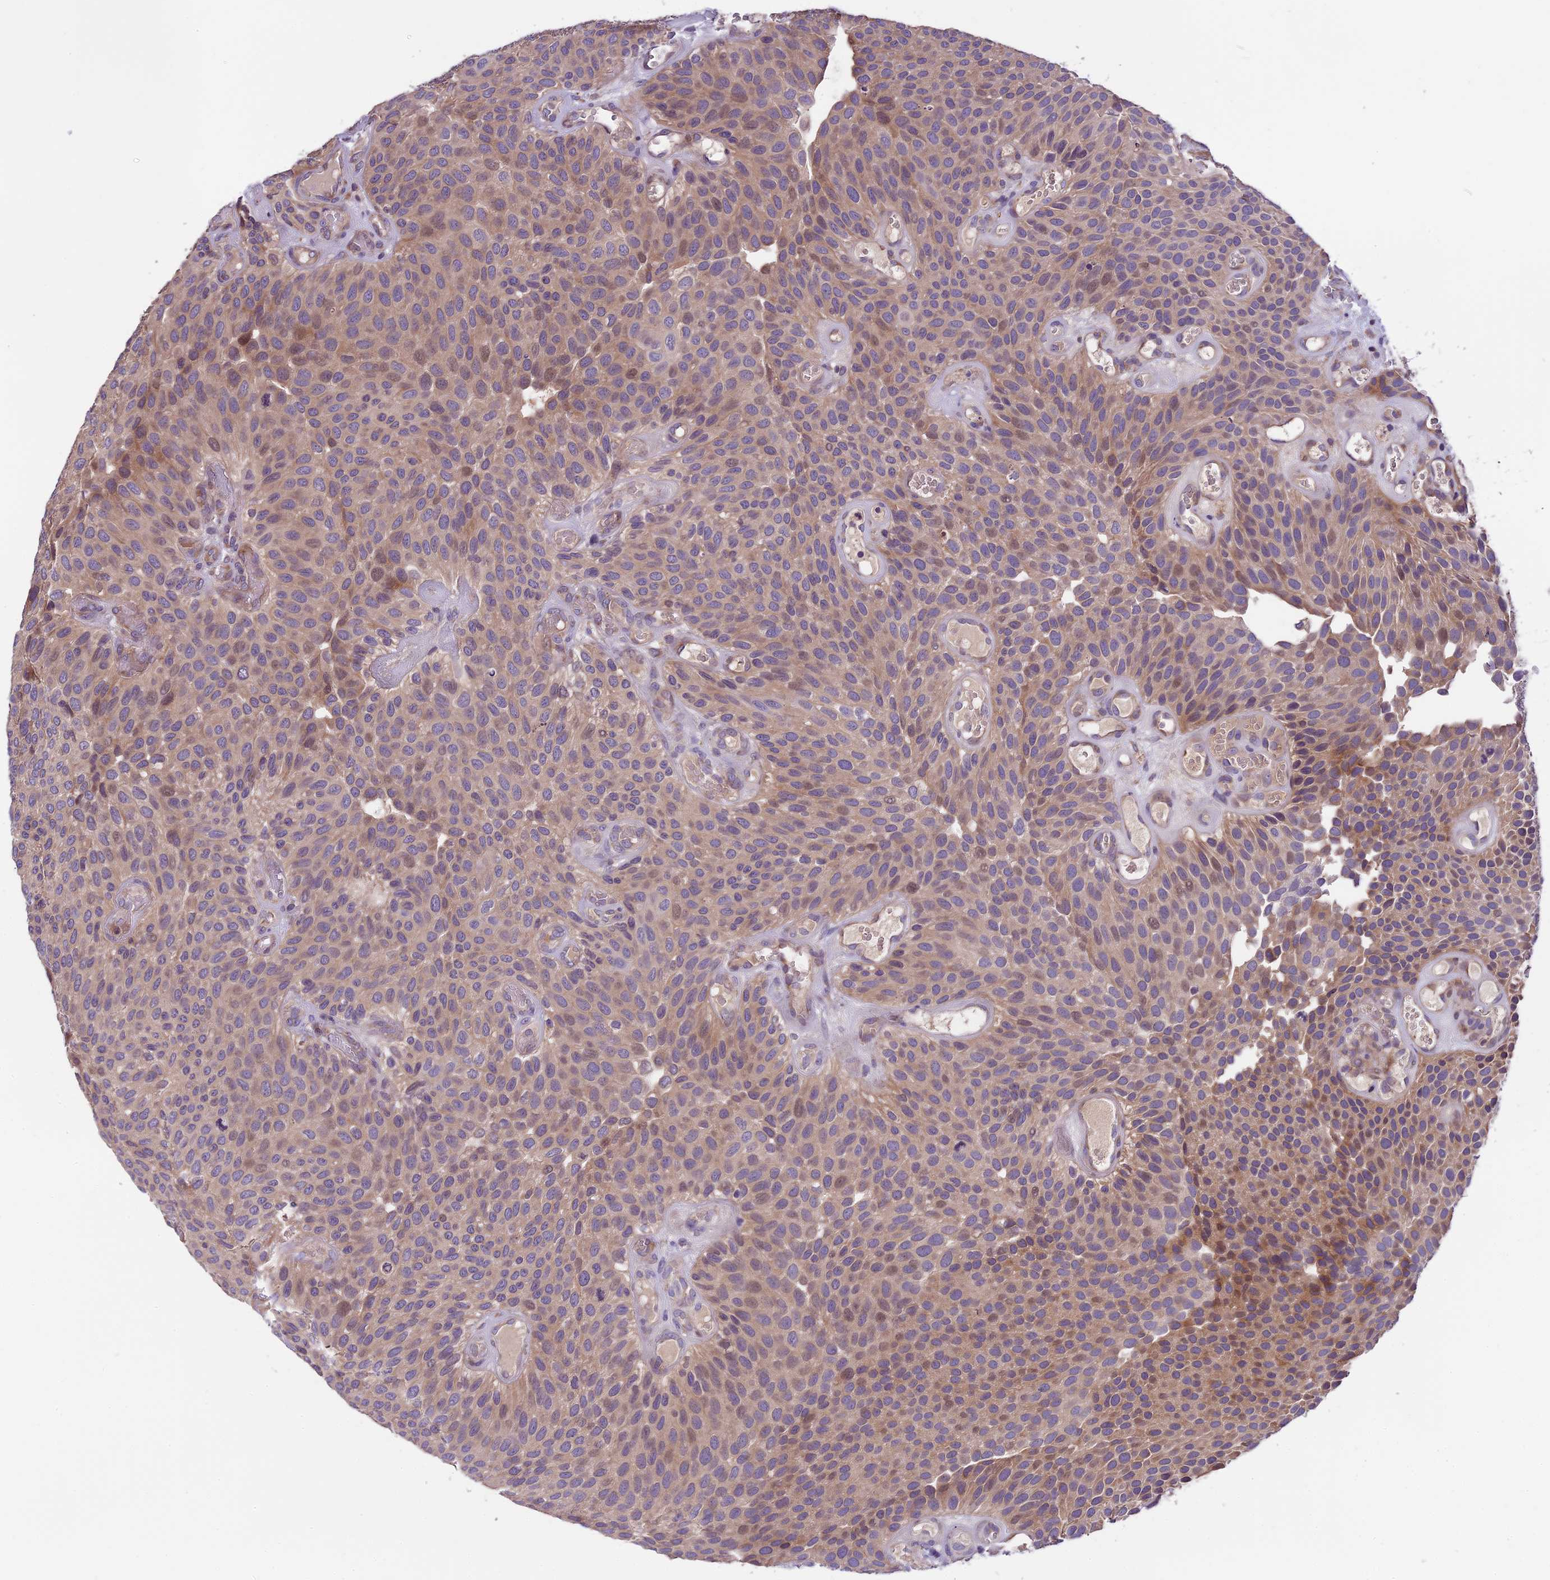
{"staining": {"intensity": "weak", "quantity": "25%-75%", "location": "cytoplasmic/membranous,nuclear"}, "tissue": "urothelial cancer", "cell_type": "Tumor cells", "image_type": "cancer", "snomed": [{"axis": "morphology", "description": "Urothelial carcinoma, Low grade"}, {"axis": "topography", "description": "Urinary bladder"}], "caption": "Urothelial cancer tissue demonstrates weak cytoplasmic/membranous and nuclear positivity in approximately 25%-75% of tumor cells", "gene": "ABCC10", "patient": {"sex": "male", "age": 89}}